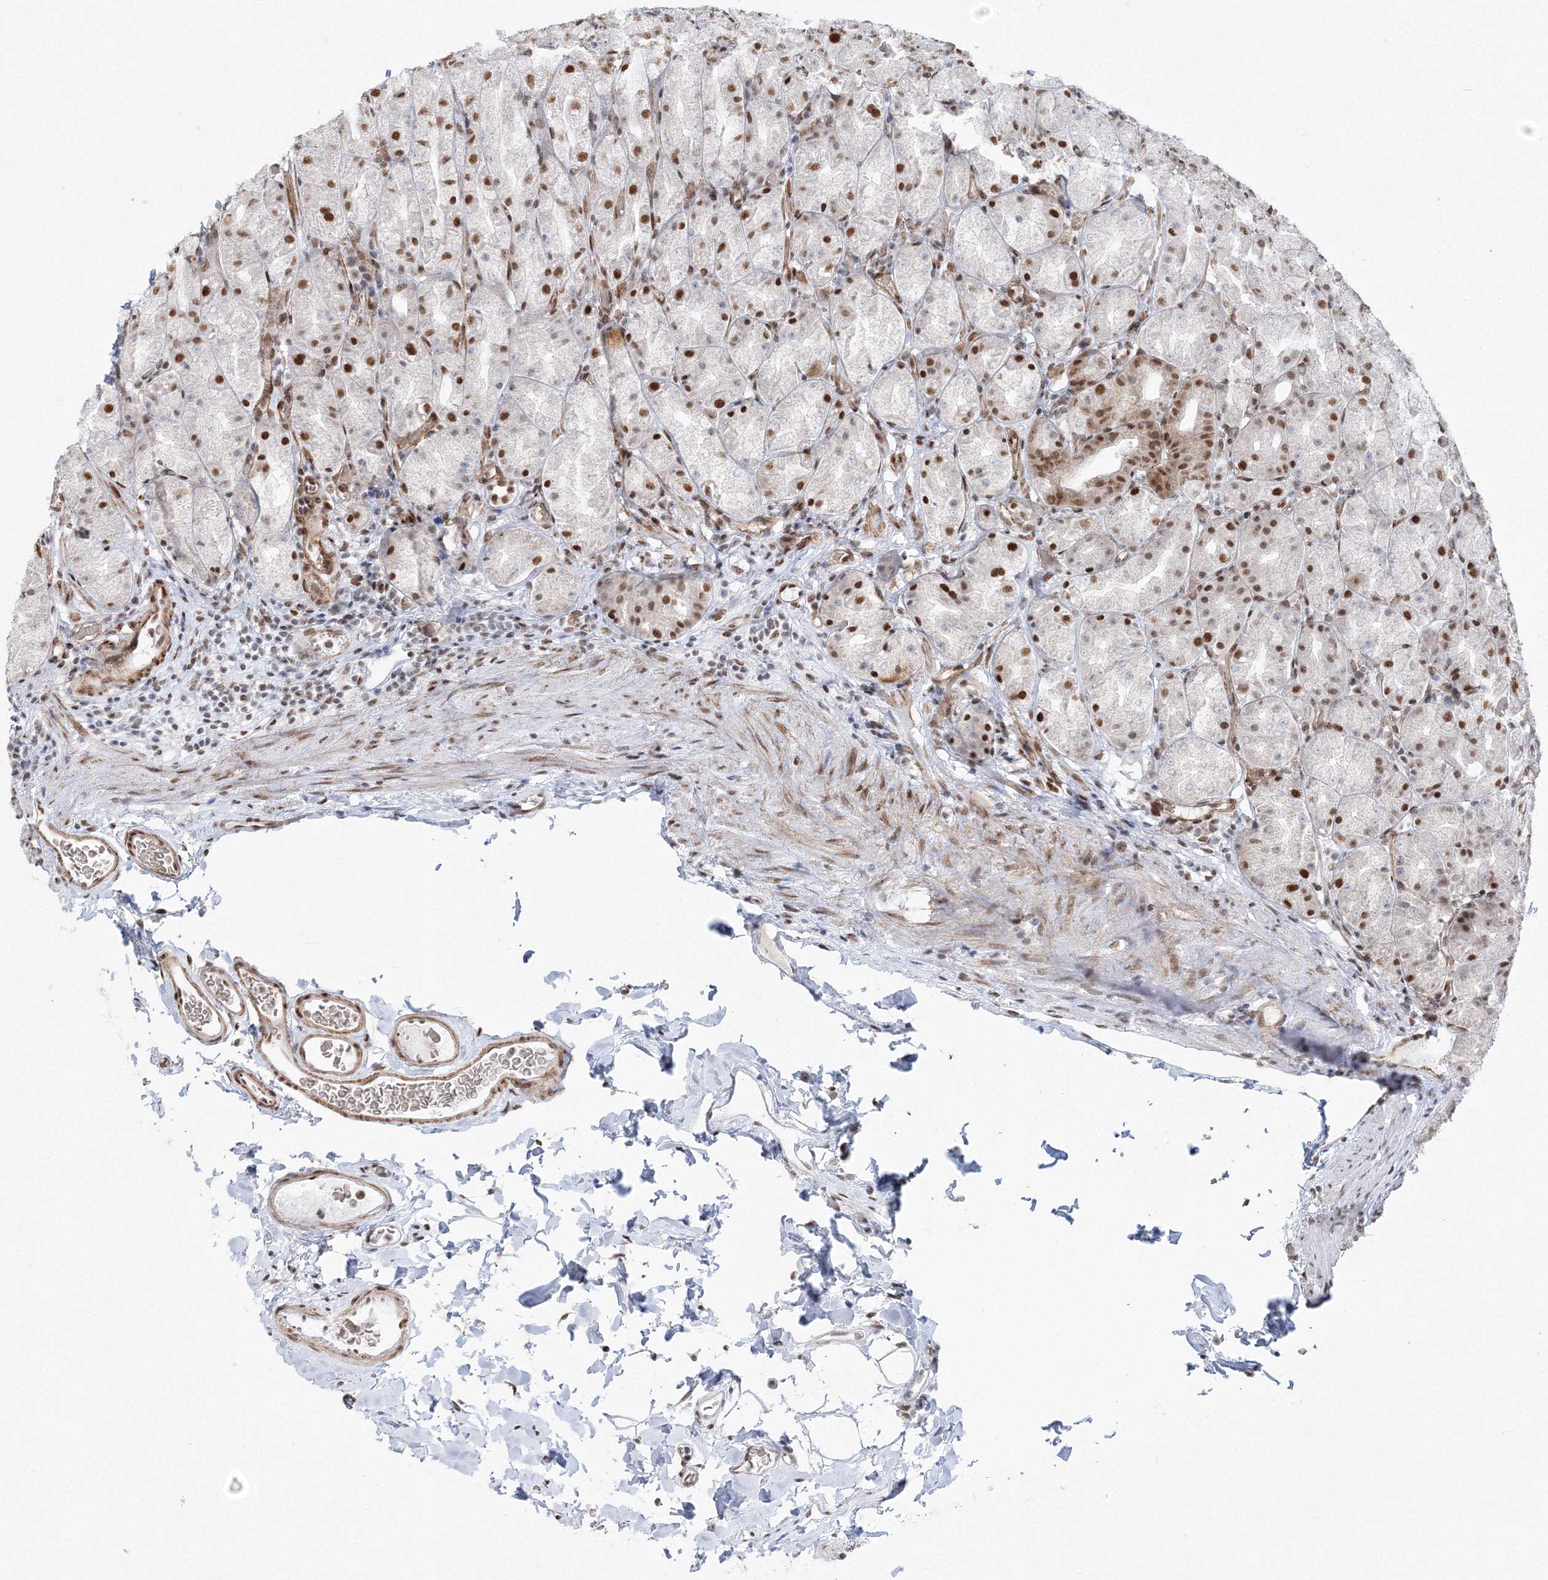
{"staining": {"intensity": "moderate", "quantity": "25%-75%", "location": "nuclear"}, "tissue": "stomach", "cell_type": "Glandular cells", "image_type": "normal", "snomed": [{"axis": "morphology", "description": "Normal tissue, NOS"}, {"axis": "topography", "description": "Stomach, upper"}], "caption": "This photomicrograph demonstrates immunohistochemistry staining of normal stomach, with medium moderate nuclear expression in approximately 25%-75% of glandular cells.", "gene": "ZNF638", "patient": {"sex": "male", "age": 68}}